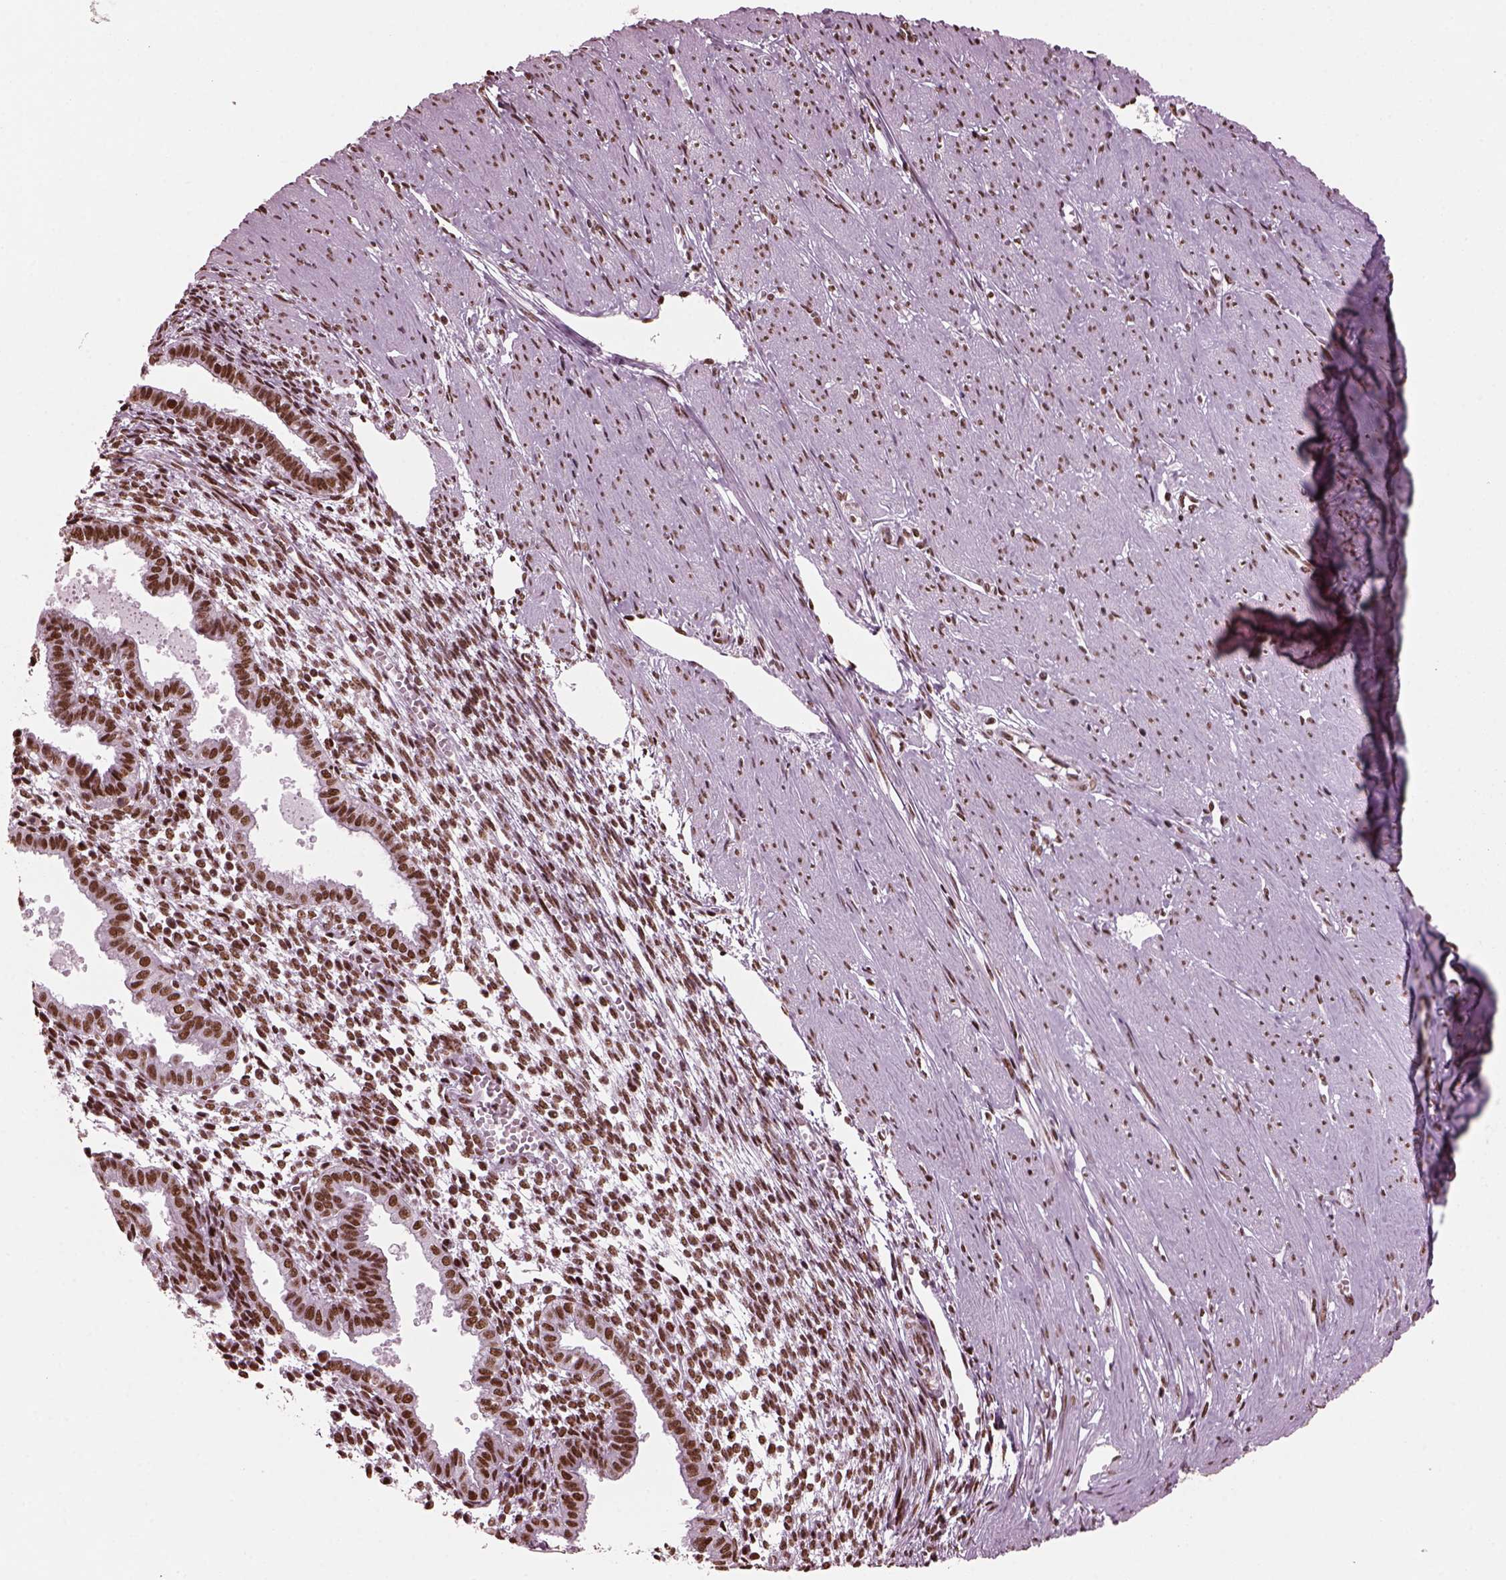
{"staining": {"intensity": "strong", "quantity": ">75%", "location": "nuclear"}, "tissue": "endometrium", "cell_type": "Cells in endometrial stroma", "image_type": "normal", "snomed": [{"axis": "morphology", "description": "Normal tissue, NOS"}, {"axis": "topography", "description": "Endometrium"}], "caption": "Strong nuclear positivity is present in about >75% of cells in endometrial stroma in benign endometrium.", "gene": "CBFA2T3", "patient": {"sex": "female", "age": 37}}